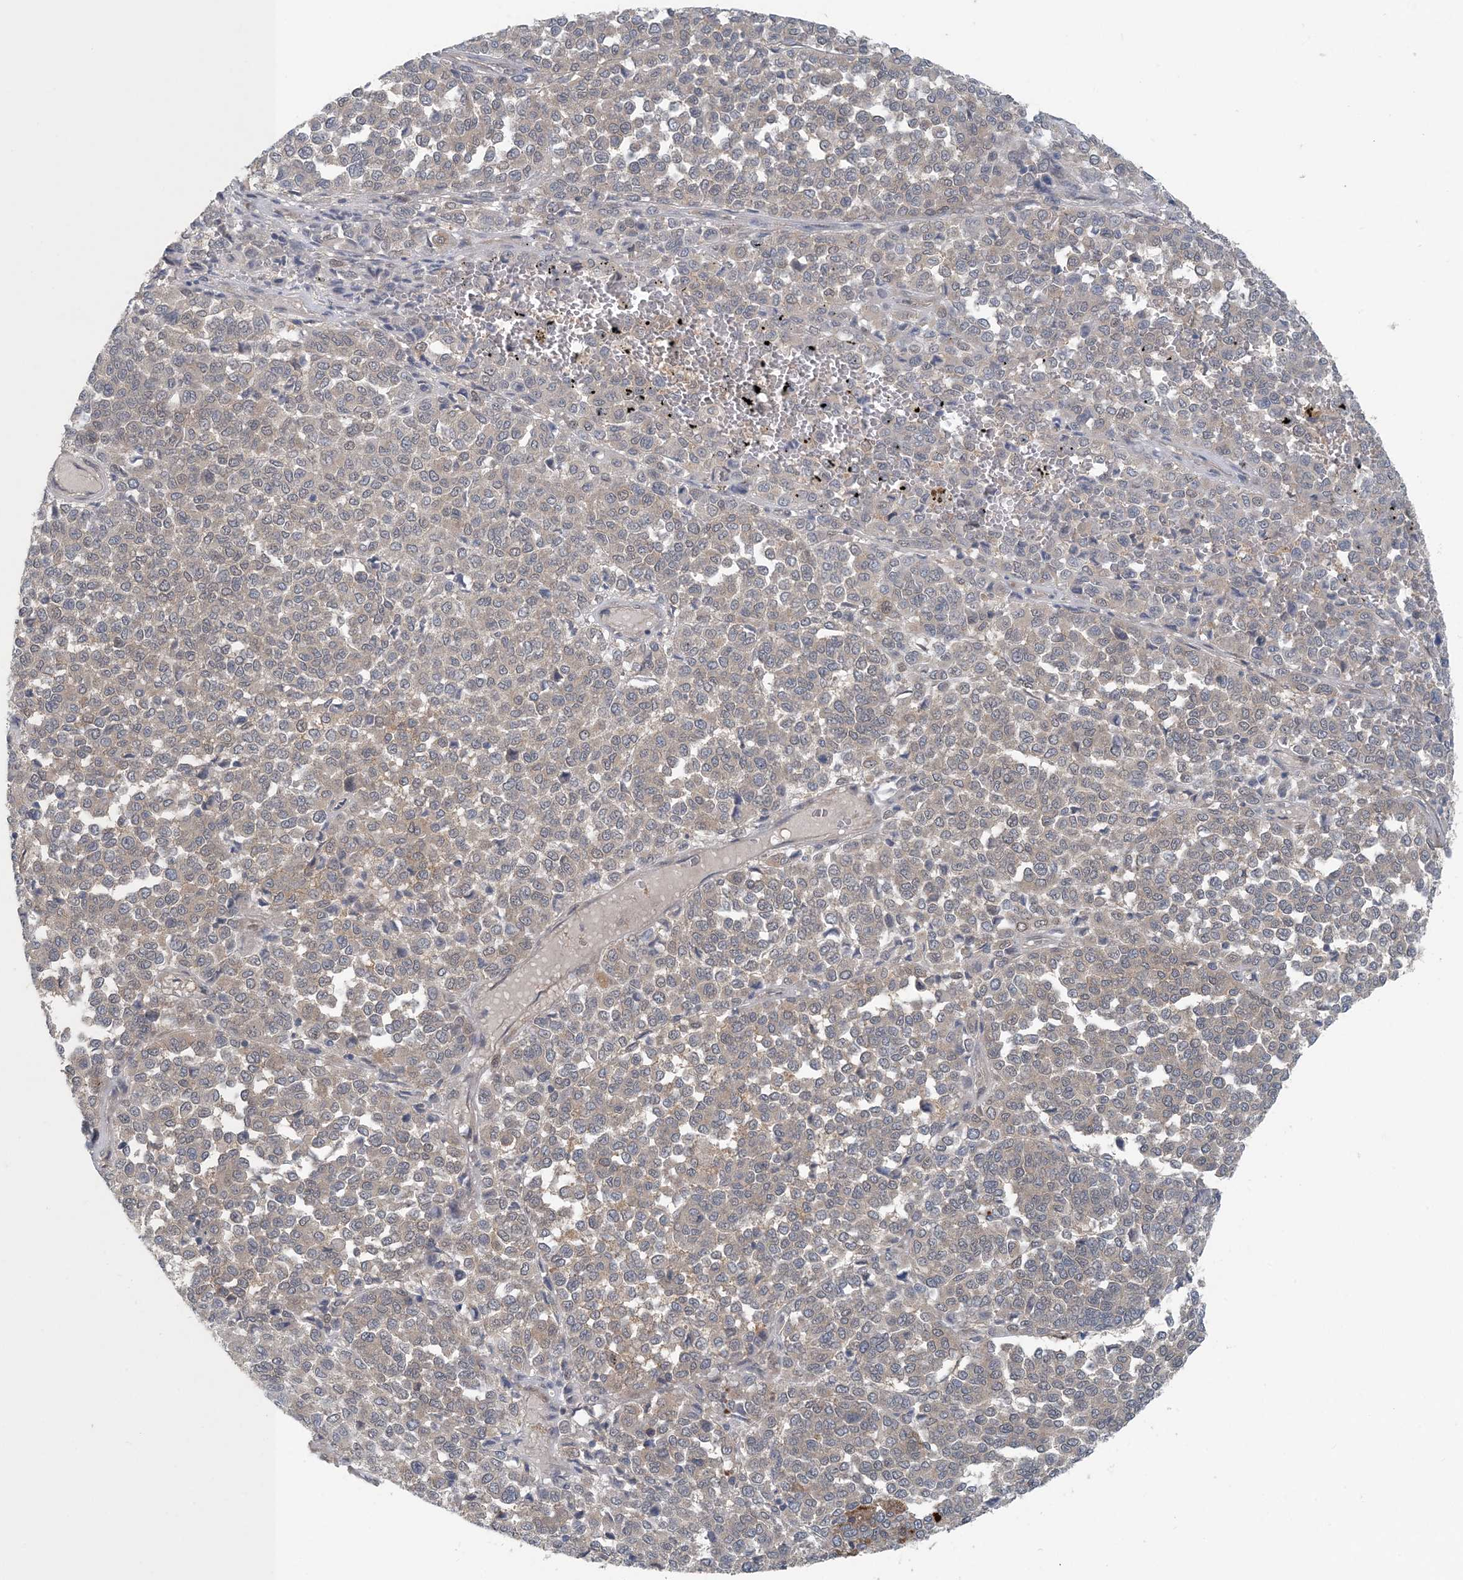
{"staining": {"intensity": "weak", "quantity": "25%-75%", "location": "cytoplasmic/membranous"}, "tissue": "melanoma", "cell_type": "Tumor cells", "image_type": "cancer", "snomed": [{"axis": "morphology", "description": "Malignant melanoma, Metastatic site"}, {"axis": "topography", "description": "Pancreas"}], "caption": "Human malignant melanoma (metastatic site) stained with a brown dye displays weak cytoplasmic/membranous positive expression in approximately 25%-75% of tumor cells.", "gene": "HIKESHI", "patient": {"sex": "female", "age": 30}}